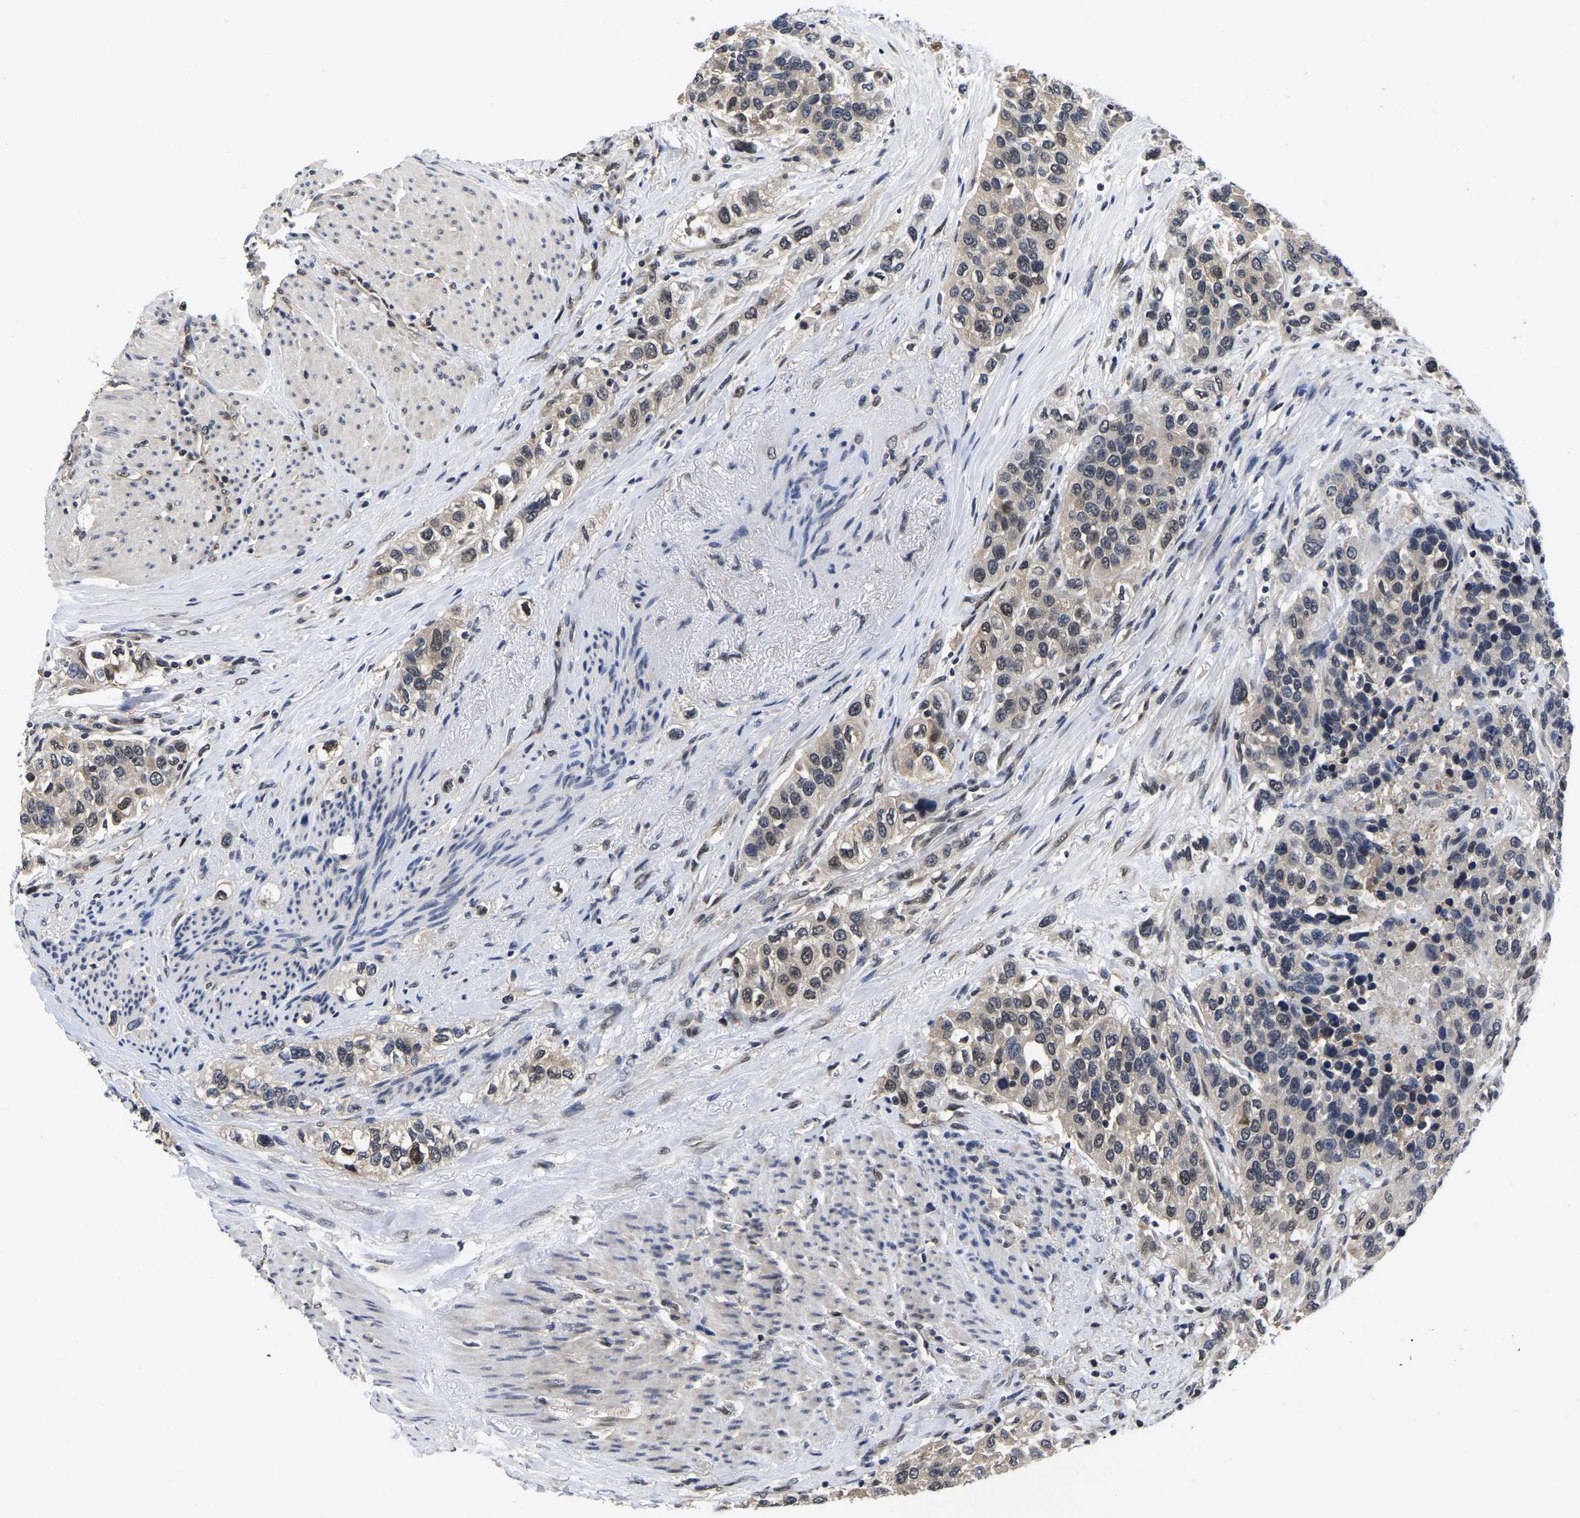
{"staining": {"intensity": "weak", "quantity": "<25%", "location": "cytoplasmic/membranous,nuclear"}, "tissue": "urothelial cancer", "cell_type": "Tumor cells", "image_type": "cancer", "snomed": [{"axis": "morphology", "description": "Urothelial carcinoma, High grade"}, {"axis": "topography", "description": "Urinary bladder"}], "caption": "Tumor cells are negative for protein expression in human urothelial carcinoma (high-grade).", "gene": "MCOLN2", "patient": {"sex": "female", "age": 80}}